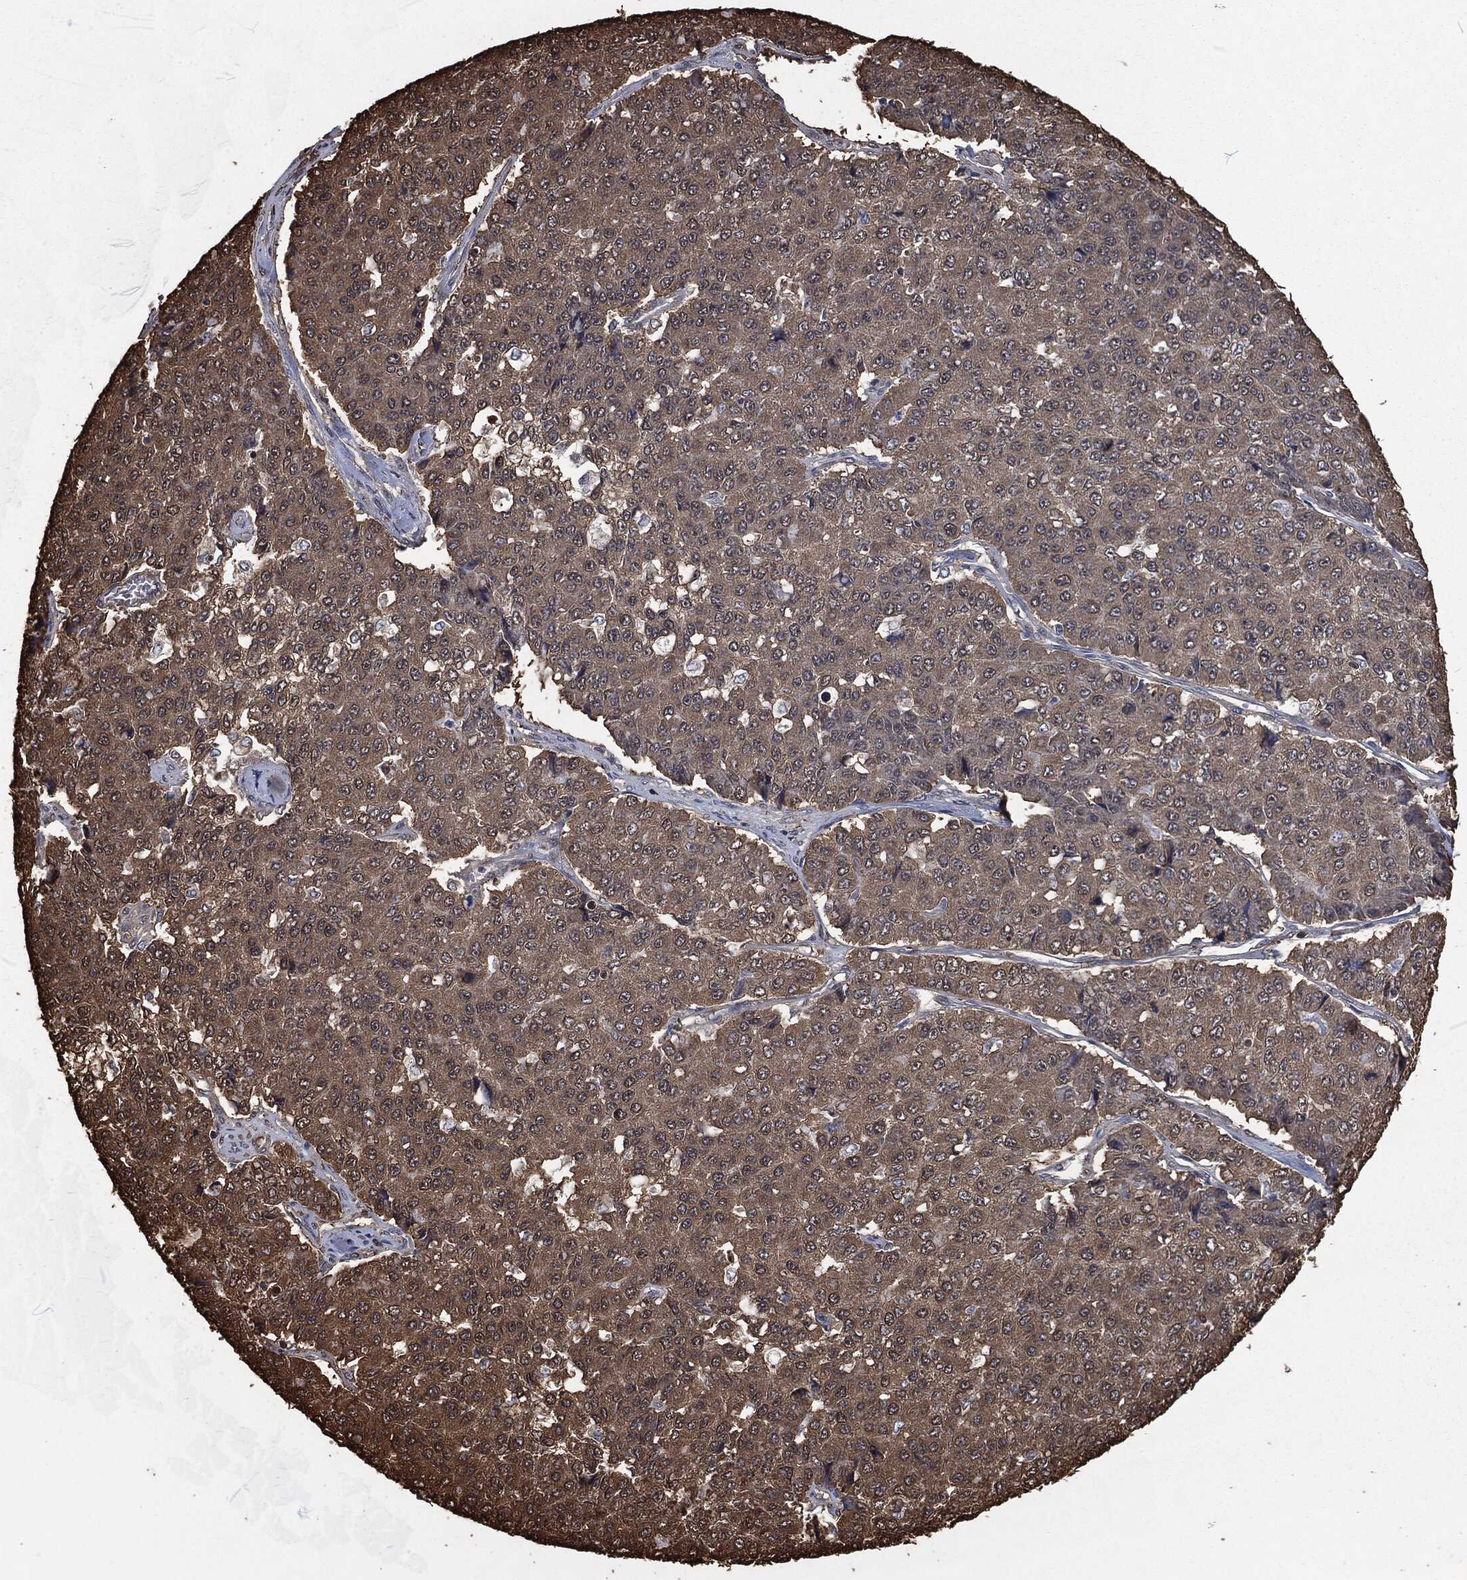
{"staining": {"intensity": "moderate", "quantity": "25%-75%", "location": "cytoplasmic/membranous"}, "tissue": "pancreatic cancer", "cell_type": "Tumor cells", "image_type": "cancer", "snomed": [{"axis": "morphology", "description": "Normal tissue, NOS"}, {"axis": "morphology", "description": "Adenocarcinoma, NOS"}, {"axis": "topography", "description": "Pancreas"}, {"axis": "topography", "description": "Duodenum"}], "caption": "Pancreatic cancer tissue displays moderate cytoplasmic/membranous expression in approximately 25%-75% of tumor cells, visualized by immunohistochemistry. Ihc stains the protein in brown and the nuclei are stained blue.", "gene": "PRDX4", "patient": {"sex": "male", "age": 50}}